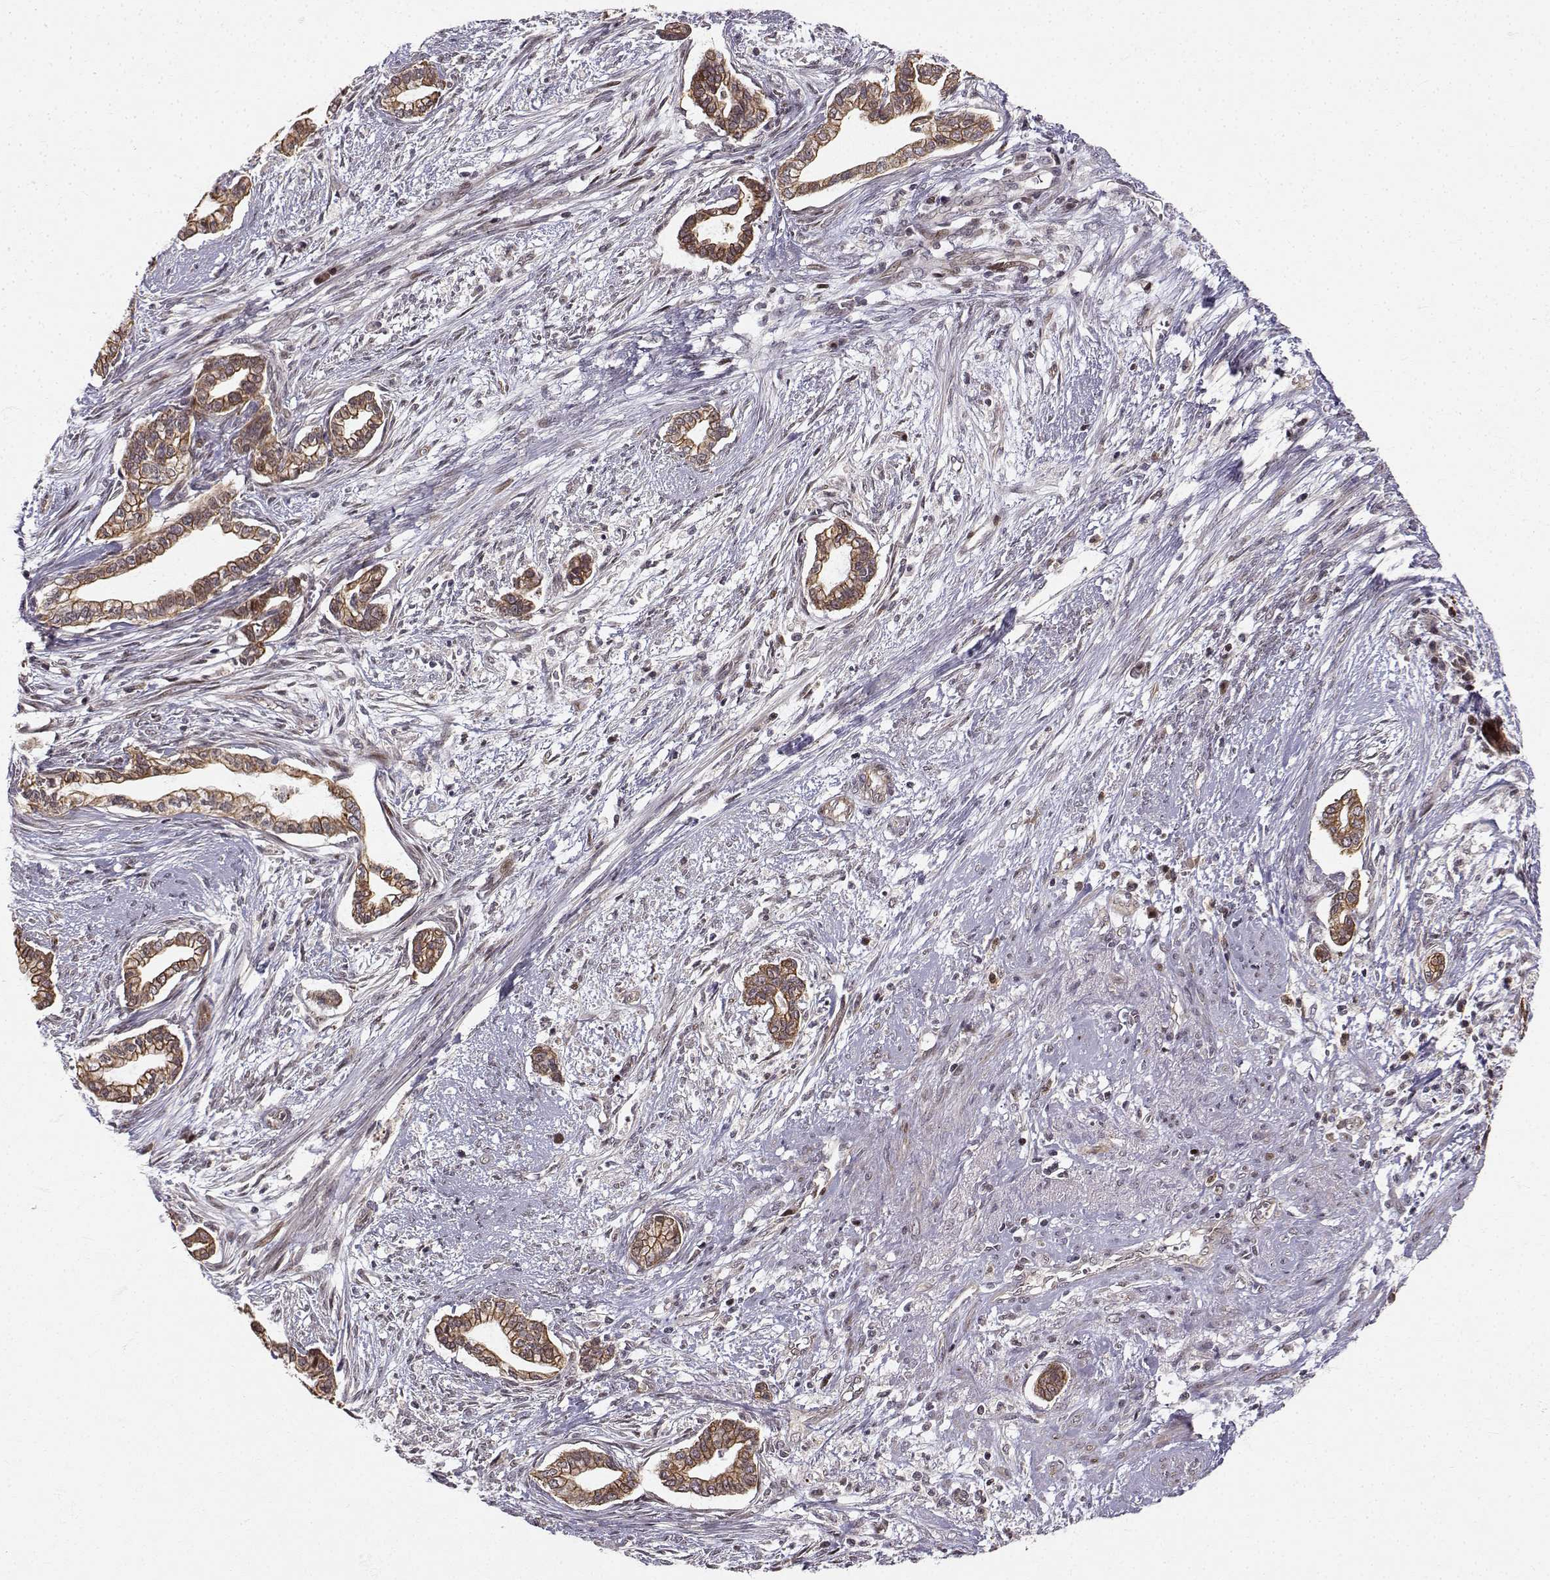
{"staining": {"intensity": "strong", "quantity": ">75%", "location": "cytoplasmic/membranous"}, "tissue": "cervical cancer", "cell_type": "Tumor cells", "image_type": "cancer", "snomed": [{"axis": "morphology", "description": "Adenocarcinoma, NOS"}, {"axis": "topography", "description": "Cervix"}], "caption": "Adenocarcinoma (cervical) was stained to show a protein in brown. There is high levels of strong cytoplasmic/membranous expression in approximately >75% of tumor cells.", "gene": "APC", "patient": {"sex": "female", "age": 62}}